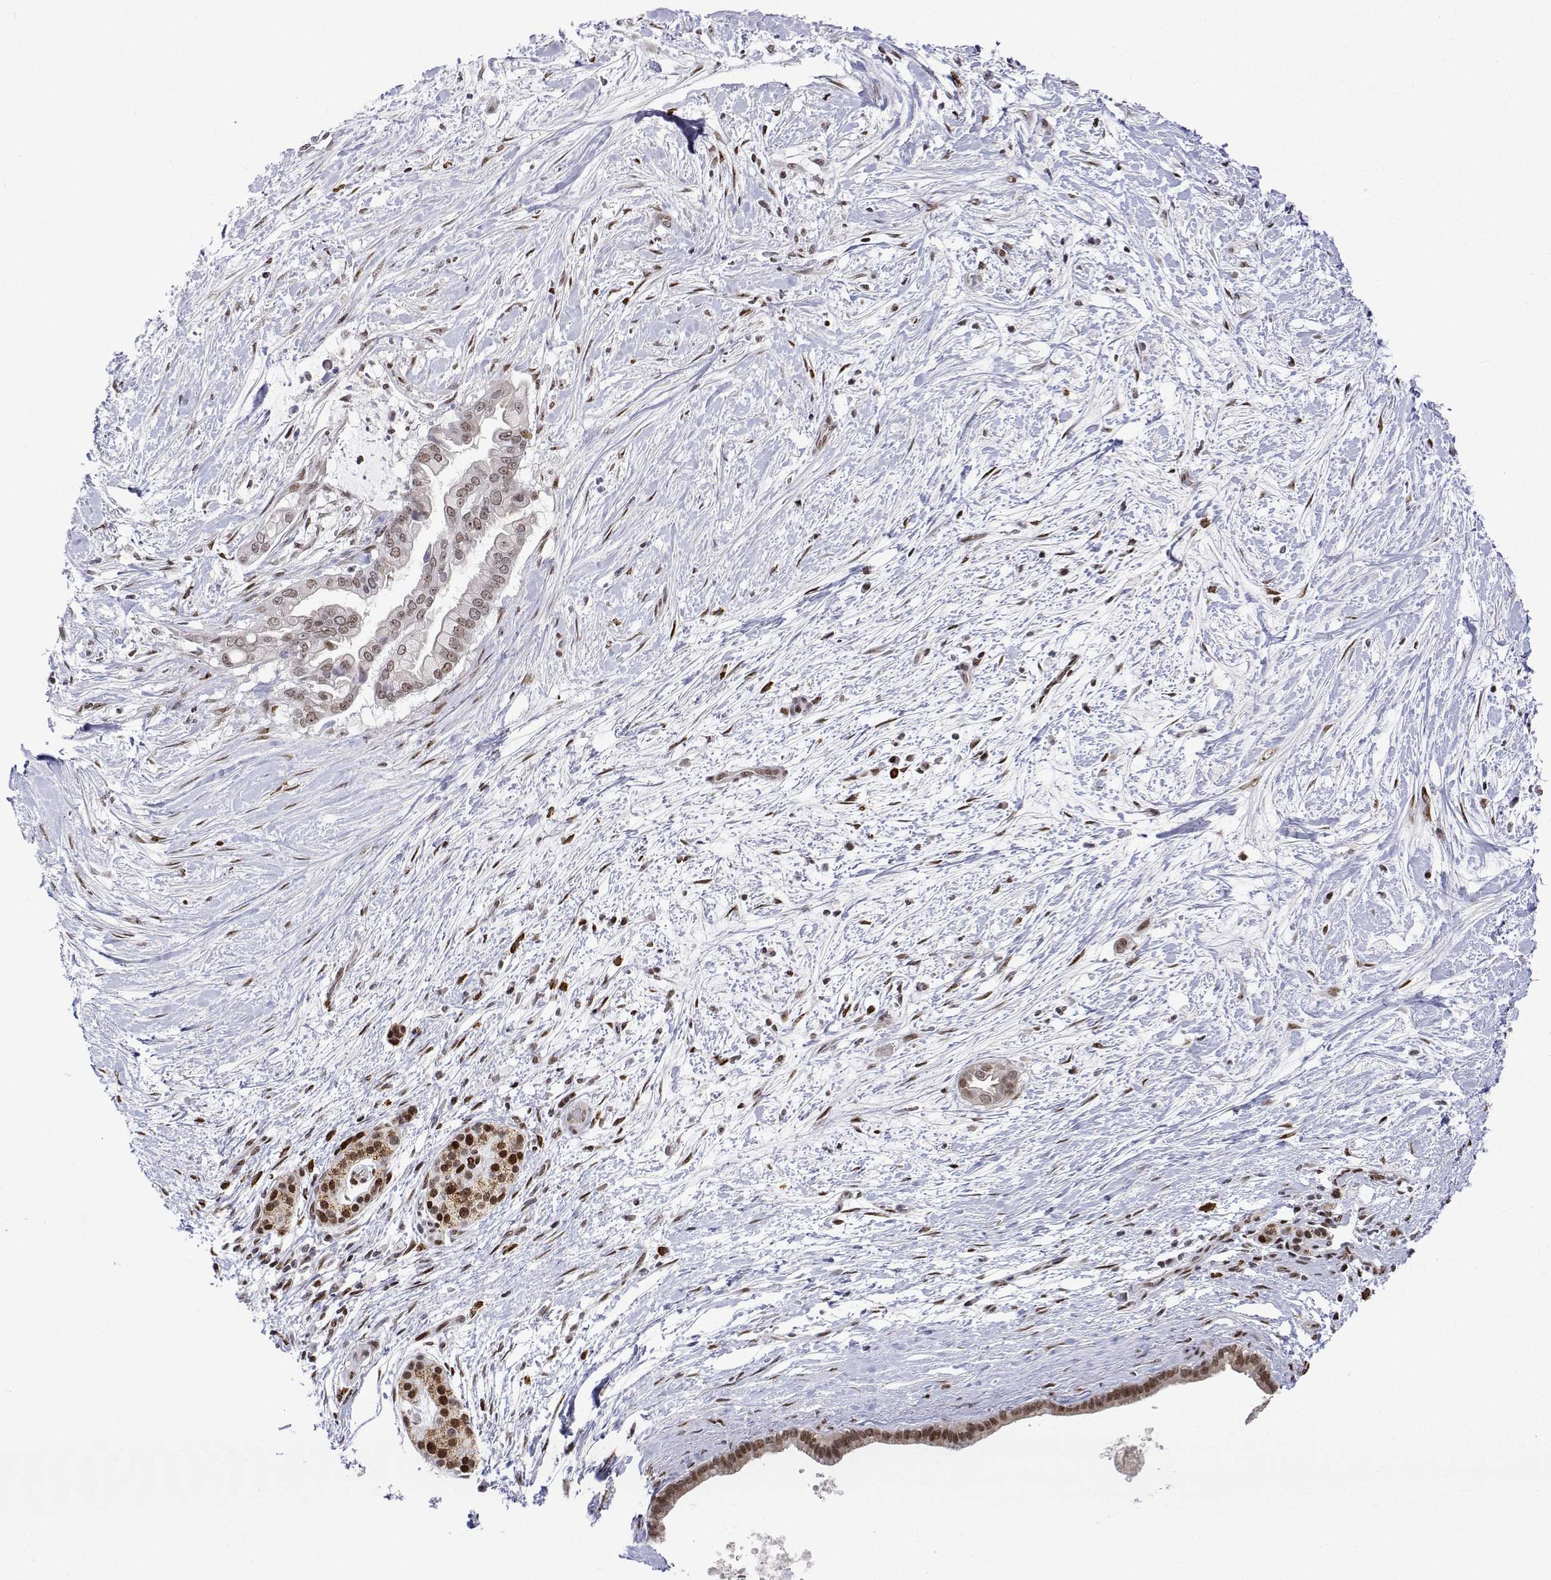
{"staining": {"intensity": "moderate", "quantity": "25%-75%", "location": "nuclear"}, "tissue": "pancreatic cancer", "cell_type": "Tumor cells", "image_type": "cancer", "snomed": [{"axis": "morphology", "description": "Adenocarcinoma, NOS"}, {"axis": "topography", "description": "Pancreas"}], "caption": "Approximately 25%-75% of tumor cells in pancreatic adenocarcinoma display moderate nuclear protein expression as visualized by brown immunohistochemical staining.", "gene": "XPC", "patient": {"sex": "female", "age": 69}}